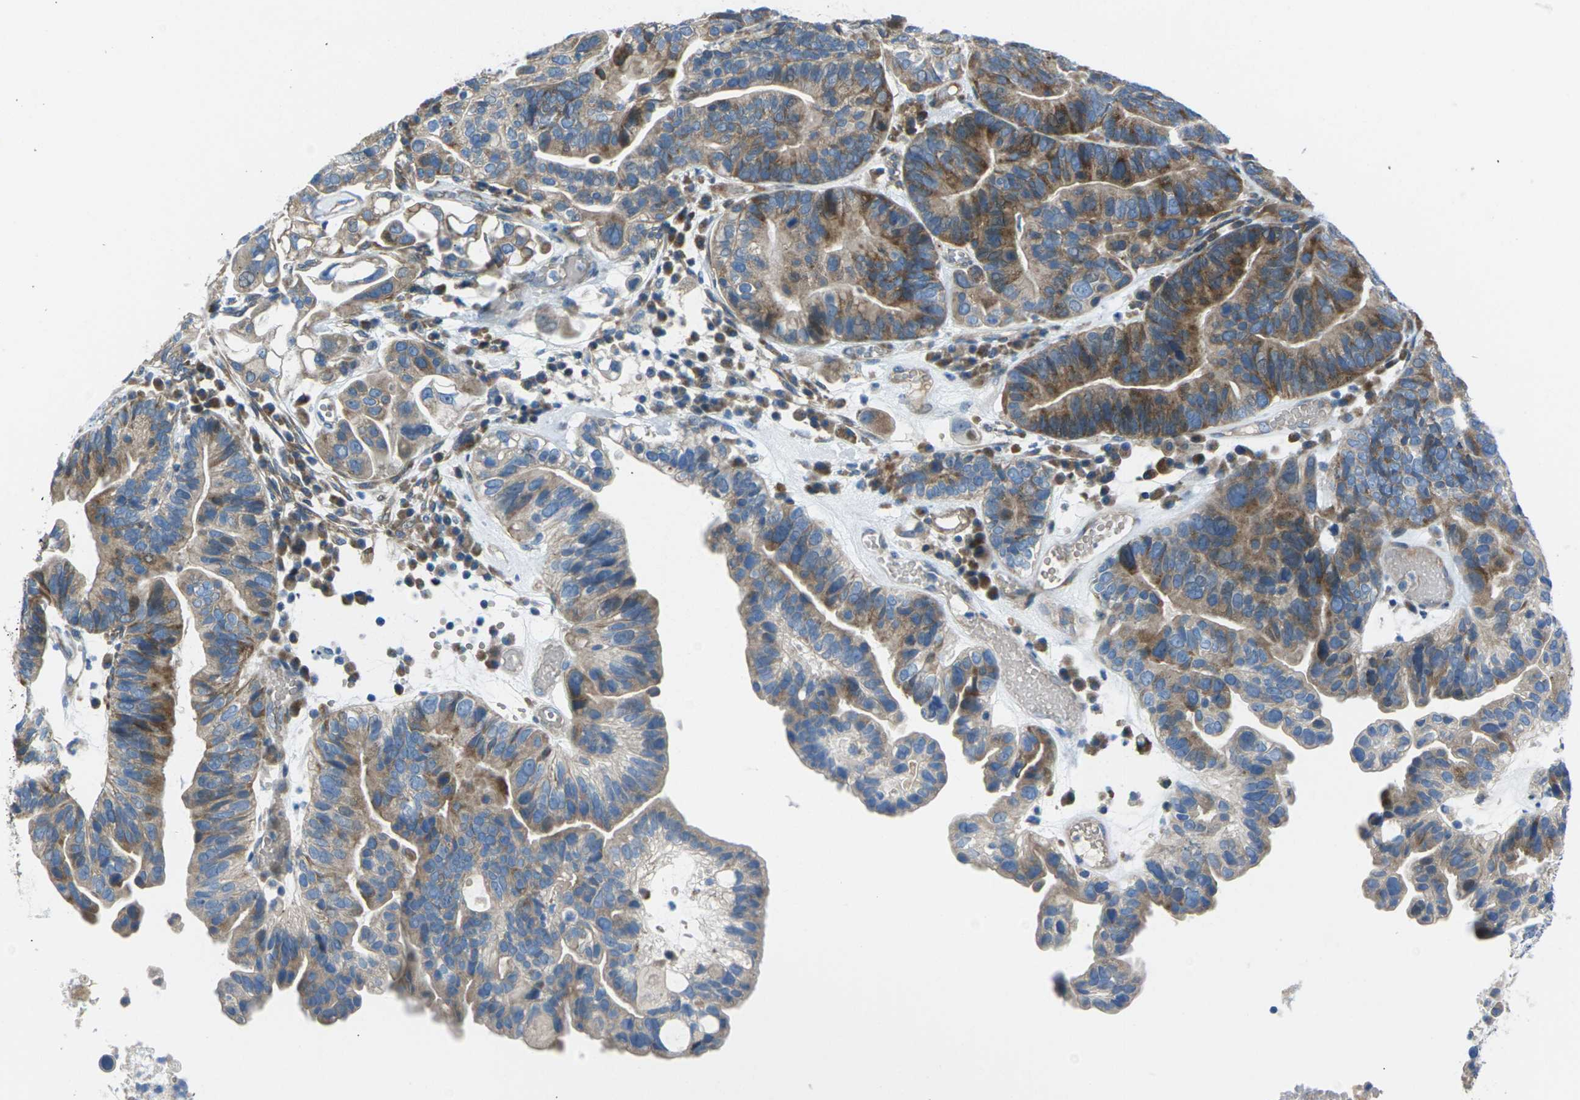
{"staining": {"intensity": "moderate", "quantity": ">75%", "location": "cytoplasmic/membranous"}, "tissue": "ovarian cancer", "cell_type": "Tumor cells", "image_type": "cancer", "snomed": [{"axis": "morphology", "description": "Cystadenocarcinoma, serous, NOS"}, {"axis": "topography", "description": "Ovary"}], "caption": "A high-resolution photomicrograph shows immunohistochemistry staining of ovarian cancer (serous cystadenocarcinoma), which displays moderate cytoplasmic/membranous expression in about >75% of tumor cells.", "gene": "EDNRA", "patient": {"sex": "female", "age": 56}}